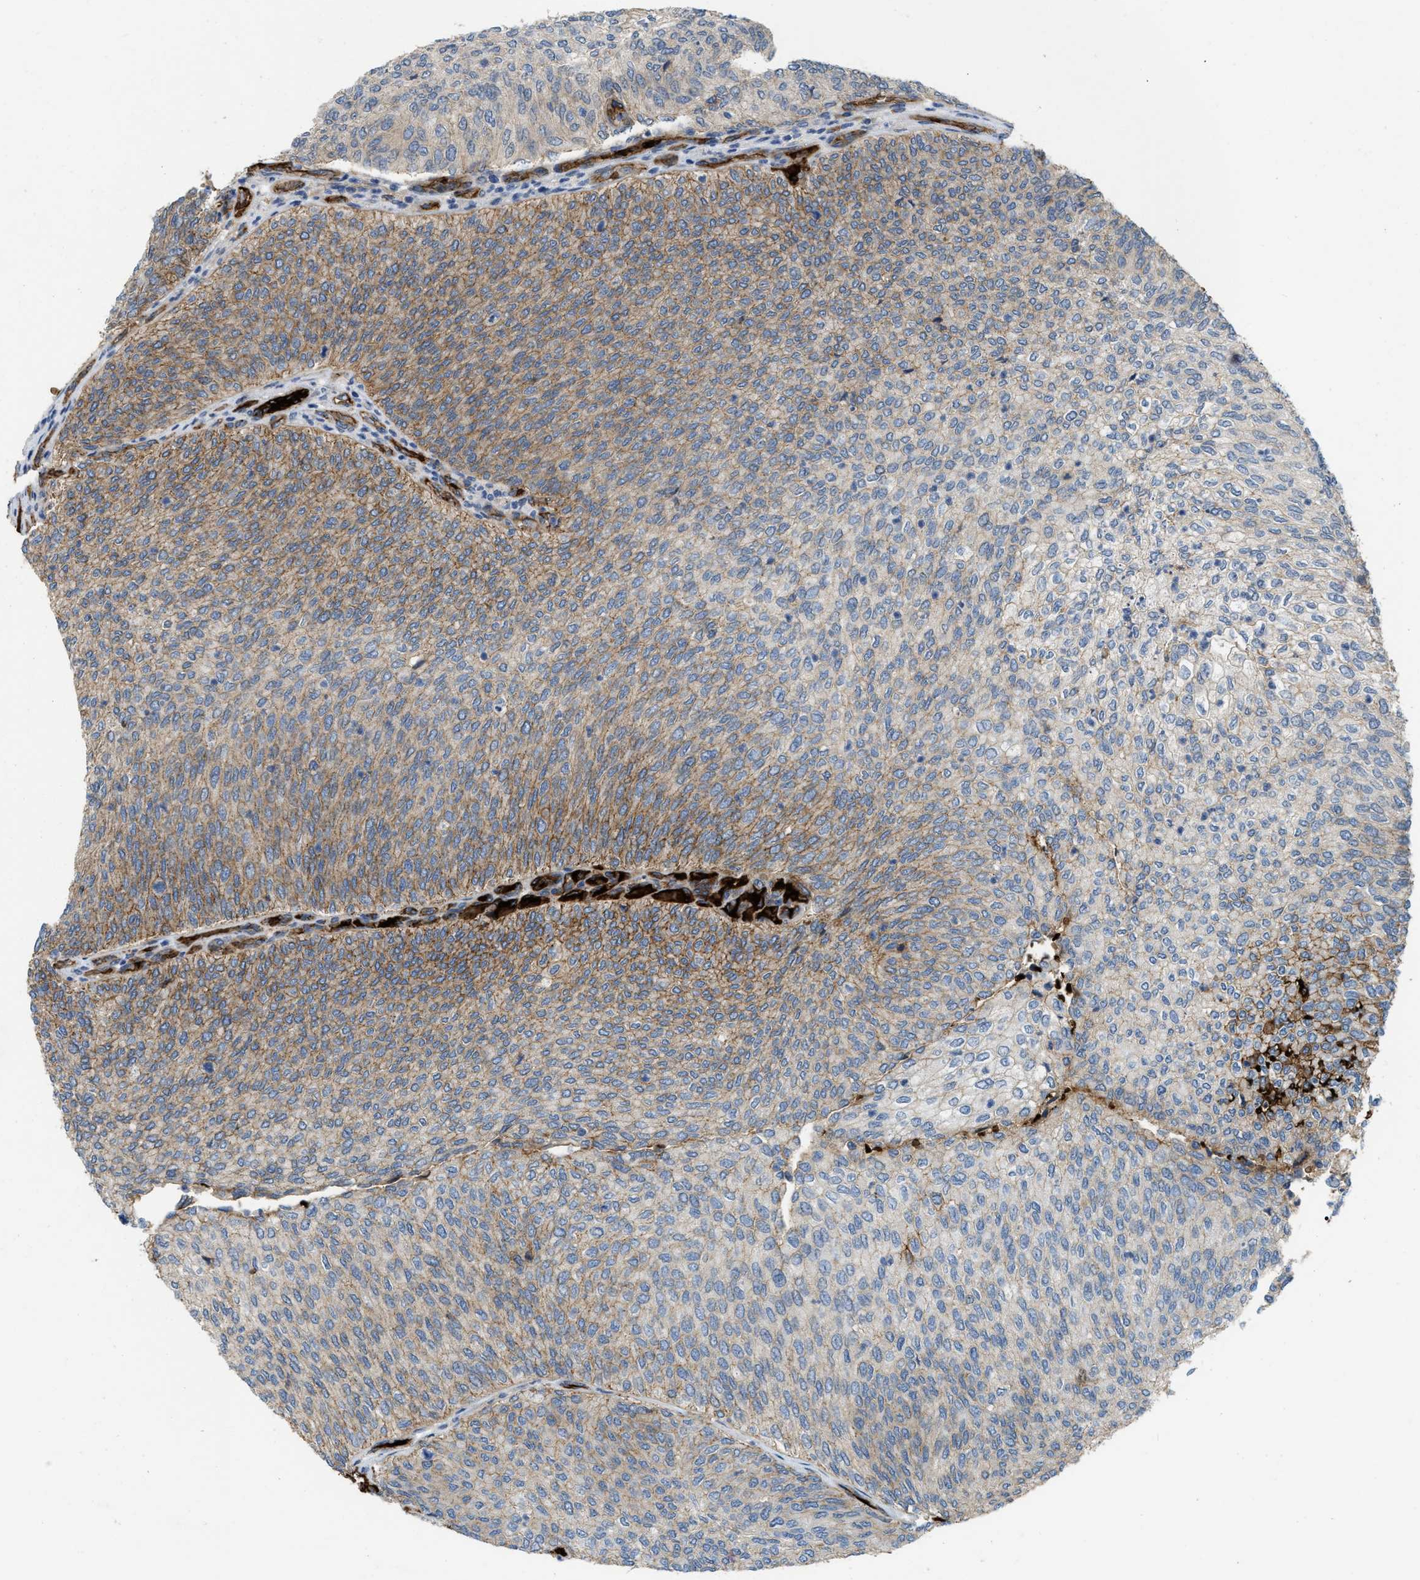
{"staining": {"intensity": "moderate", "quantity": "25%-75%", "location": "cytoplasmic/membranous"}, "tissue": "urothelial cancer", "cell_type": "Tumor cells", "image_type": "cancer", "snomed": [{"axis": "morphology", "description": "Urothelial carcinoma, Low grade"}, {"axis": "topography", "description": "Urinary bladder"}], "caption": "Protein expression analysis of human low-grade urothelial carcinoma reveals moderate cytoplasmic/membranous expression in about 25%-75% of tumor cells. The staining is performed using DAB brown chromogen to label protein expression. The nuclei are counter-stained blue using hematoxylin.", "gene": "ERC1", "patient": {"sex": "female", "age": 79}}